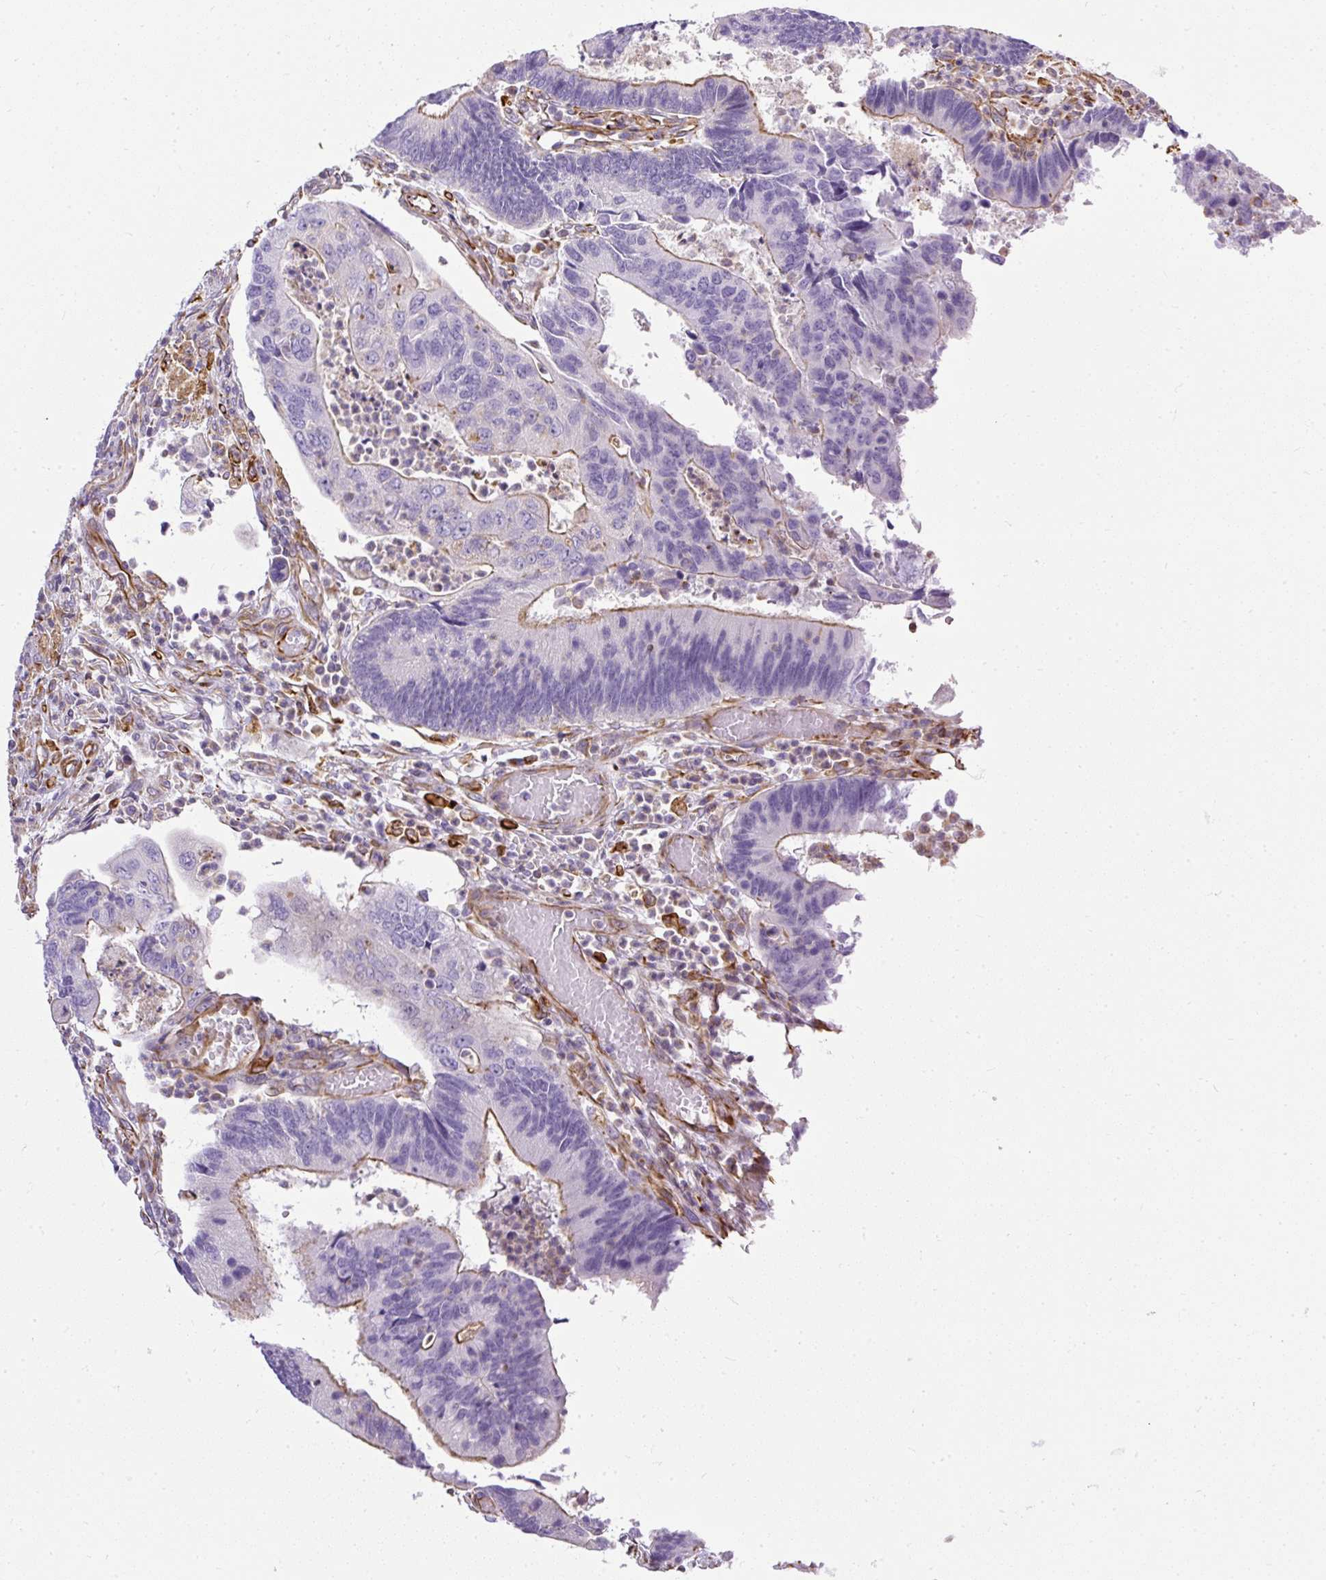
{"staining": {"intensity": "moderate", "quantity": "<25%", "location": "cytoplasmic/membranous"}, "tissue": "colorectal cancer", "cell_type": "Tumor cells", "image_type": "cancer", "snomed": [{"axis": "morphology", "description": "Adenocarcinoma, NOS"}, {"axis": "topography", "description": "Colon"}], "caption": "Protein staining by IHC demonstrates moderate cytoplasmic/membranous positivity in about <25% of tumor cells in colorectal cancer (adenocarcinoma).", "gene": "PLS1", "patient": {"sex": "female", "age": 67}}